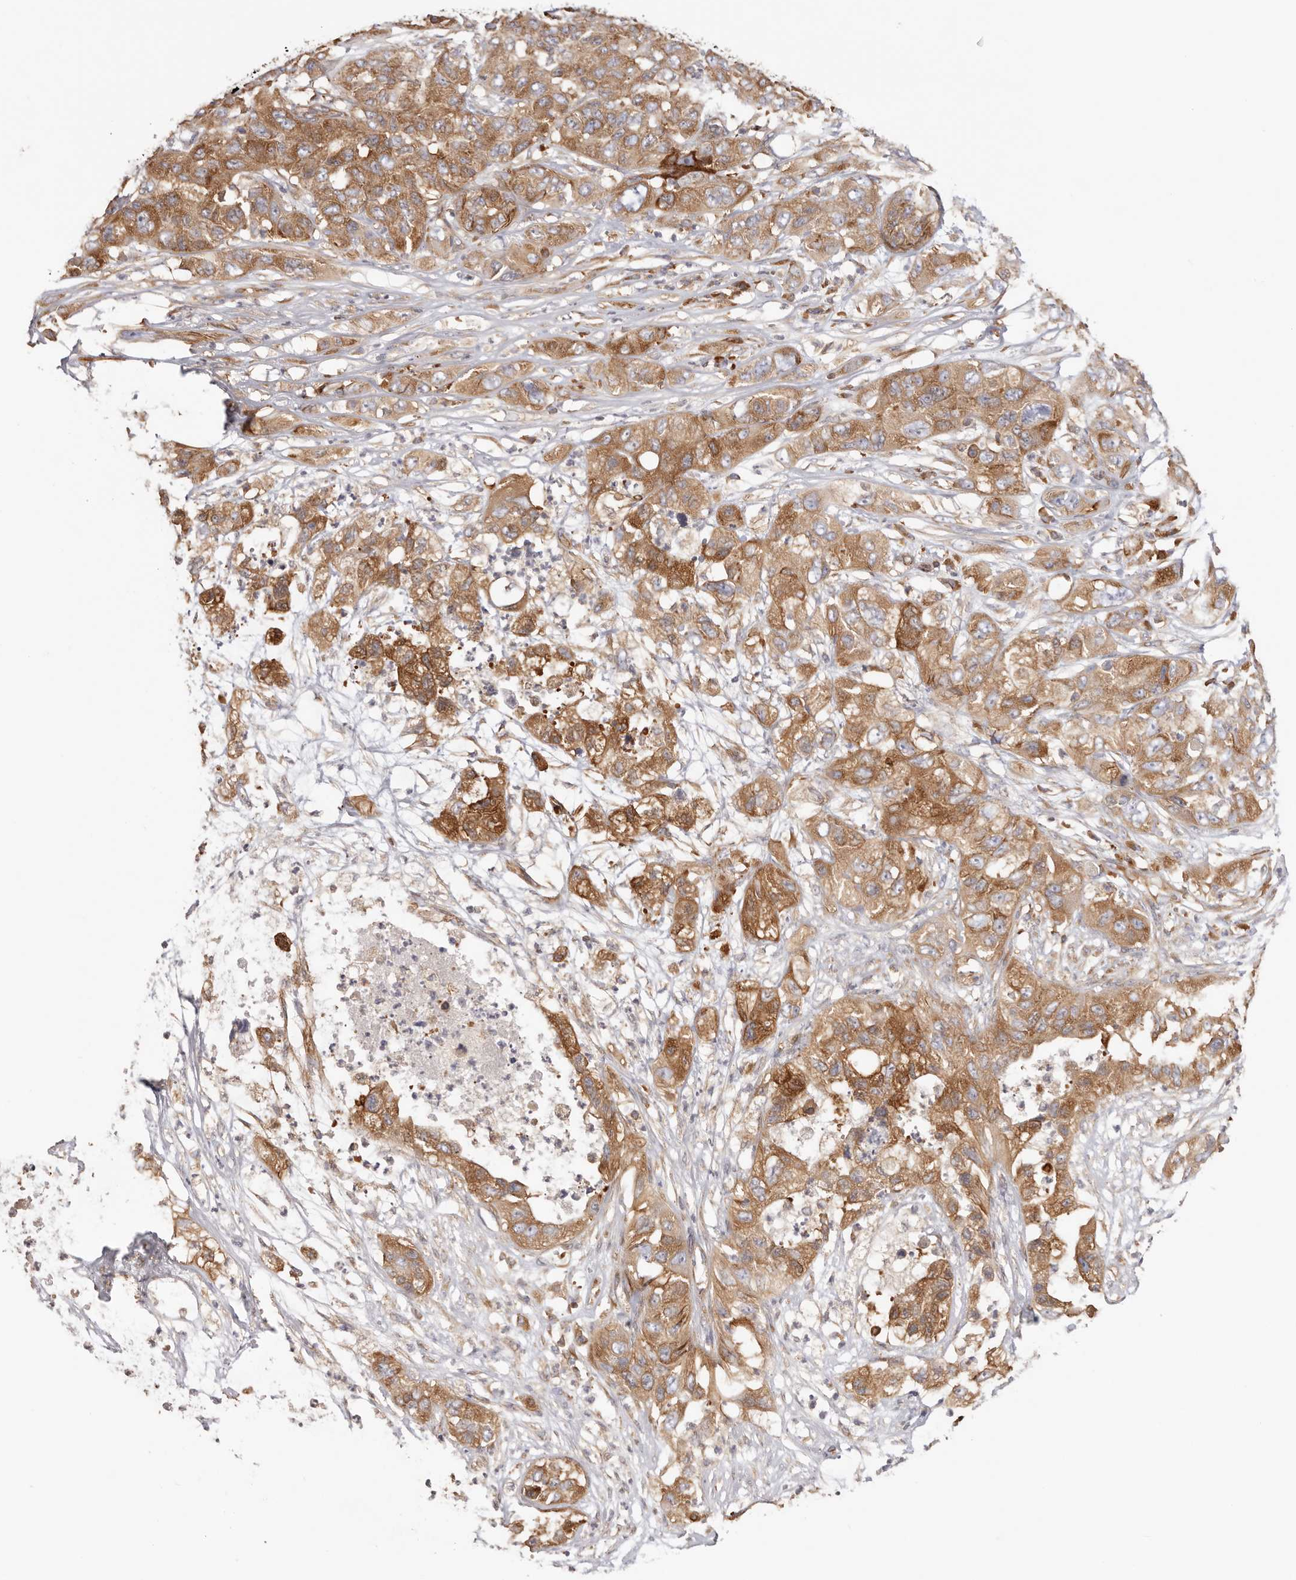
{"staining": {"intensity": "strong", "quantity": ">75%", "location": "cytoplasmic/membranous"}, "tissue": "pancreatic cancer", "cell_type": "Tumor cells", "image_type": "cancer", "snomed": [{"axis": "morphology", "description": "Adenocarcinoma, NOS"}, {"axis": "topography", "description": "Pancreas"}], "caption": "IHC (DAB) staining of human pancreatic adenocarcinoma demonstrates strong cytoplasmic/membranous protein staining in about >75% of tumor cells.", "gene": "EPRS1", "patient": {"sex": "female", "age": 78}}